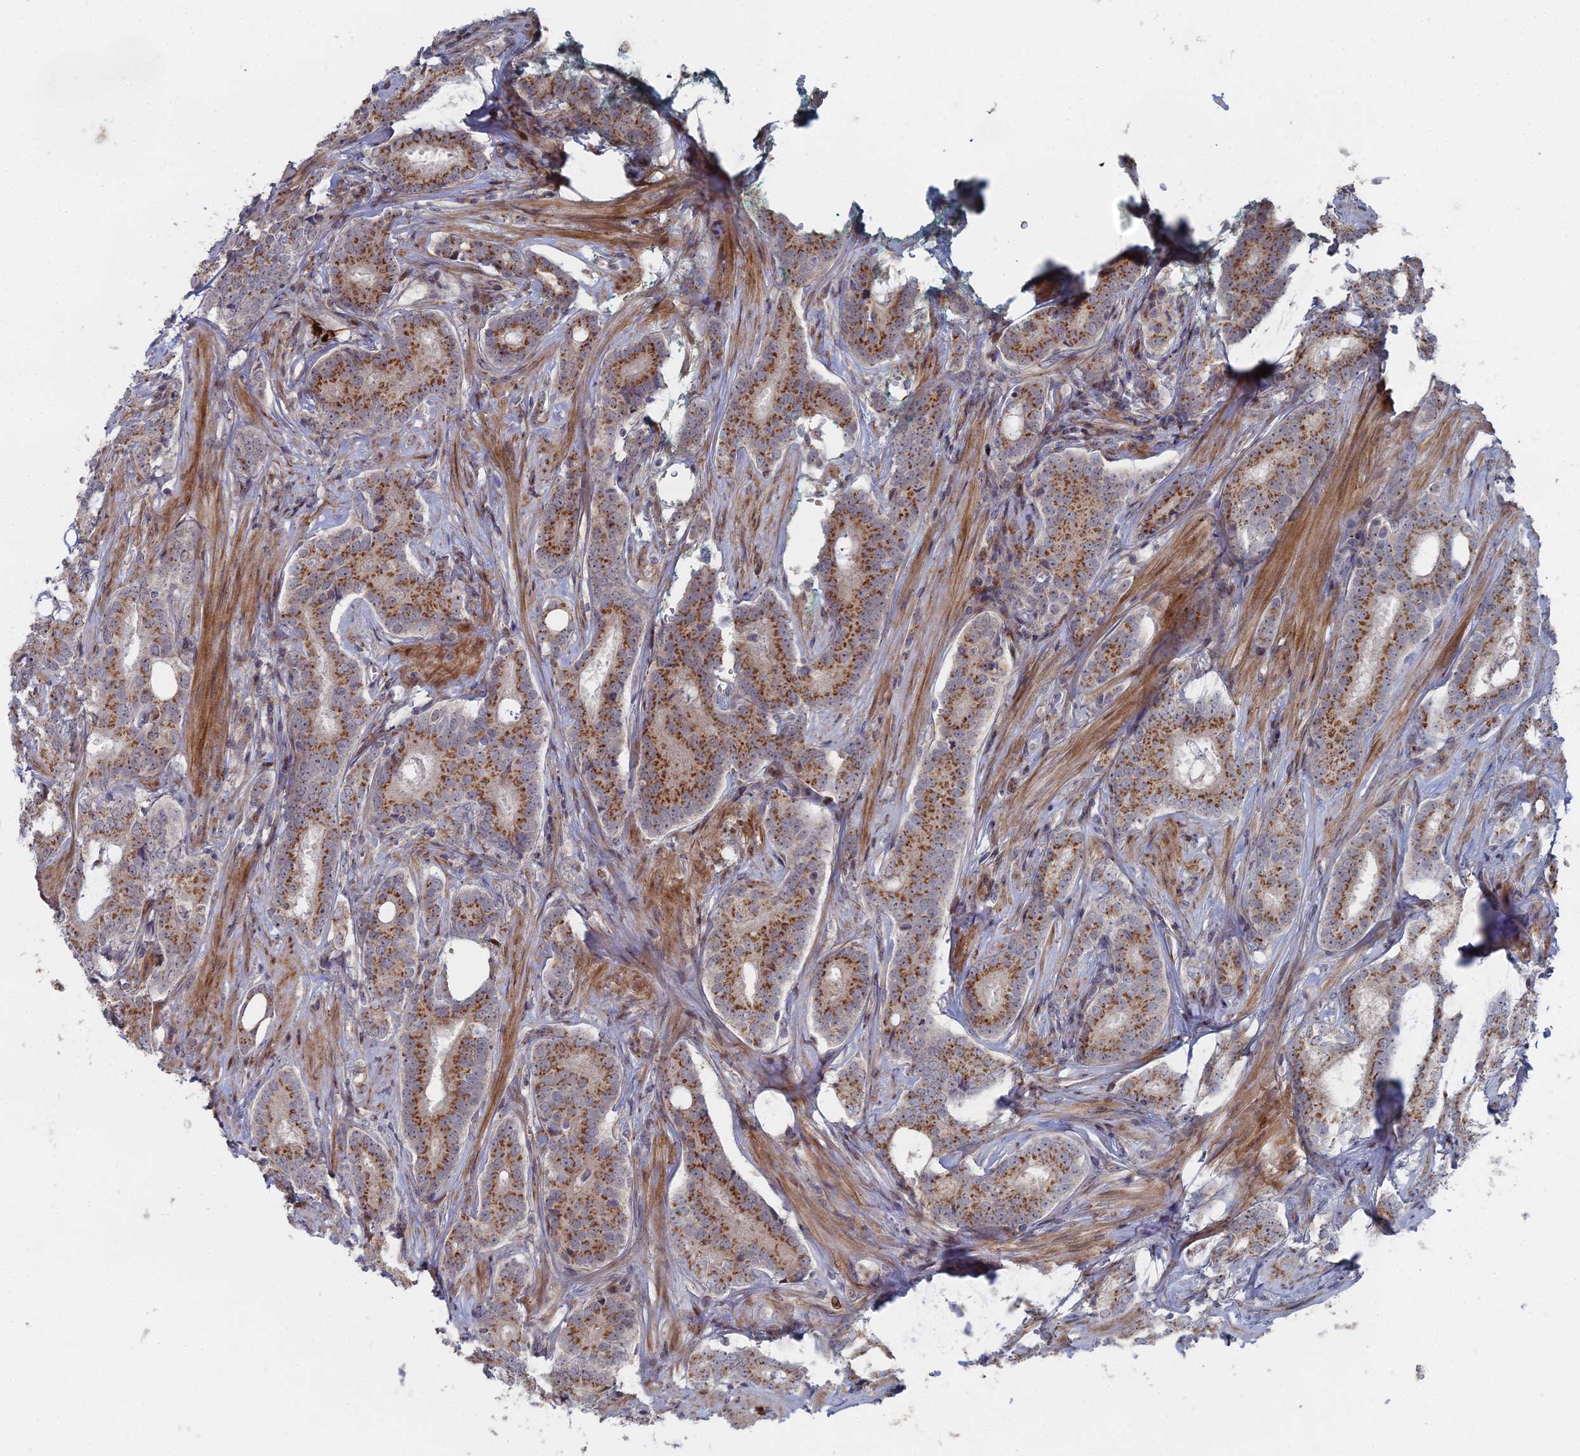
{"staining": {"intensity": "moderate", "quantity": ">75%", "location": "cytoplasmic/membranous"}, "tissue": "prostate cancer", "cell_type": "Tumor cells", "image_type": "cancer", "snomed": [{"axis": "morphology", "description": "Adenocarcinoma, High grade"}, {"axis": "topography", "description": "Prostate"}], "caption": "Prostate cancer (high-grade adenocarcinoma) stained with immunohistochemistry demonstrates moderate cytoplasmic/membranous staining in about >75% of tumor cells. (IHC, brightfield microscopy, high magnification).", "gene": "SGMS1", "patient": {"sex": "male", "age": 63}}